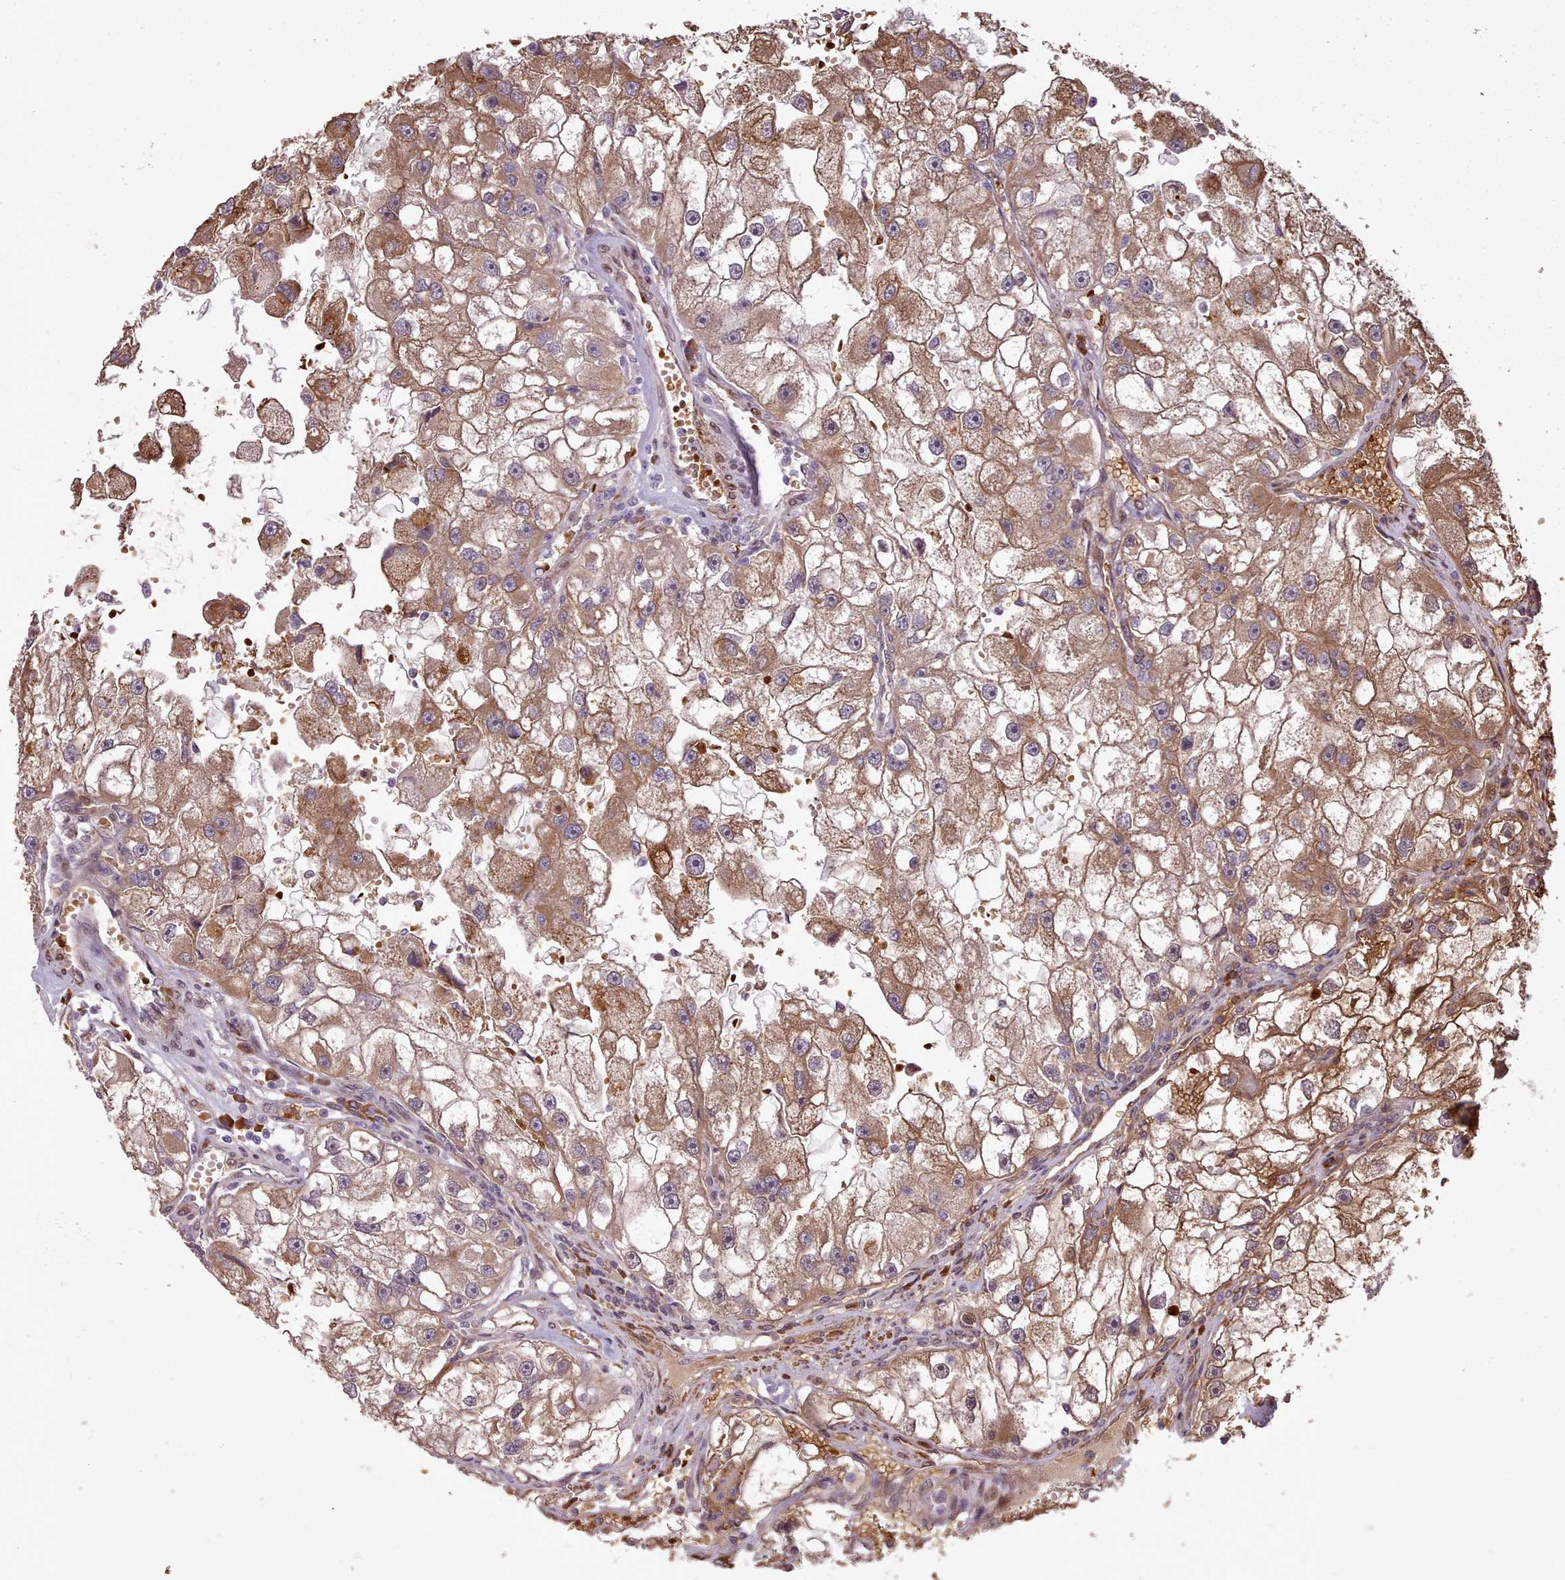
{"staining": {"intensity": "moderate", "quantity": ">75%", "location": "cytoplasmic/membranous"}, "tissue": "renal cancer", "cell_type": "Tumor cells", "image_type": "cancer", "snomed": [{"axis": "morphology", "description": "Adenocarcinoma, NOS"}, {"axis": "topography", "description": "Kidney"}], "caption": "Adenocarcinoma (renal) stained with a protein marker shows moderate staining in tumor cells.", "gene": "CABP1", "patient": {"sex": "male", "age": 63}}